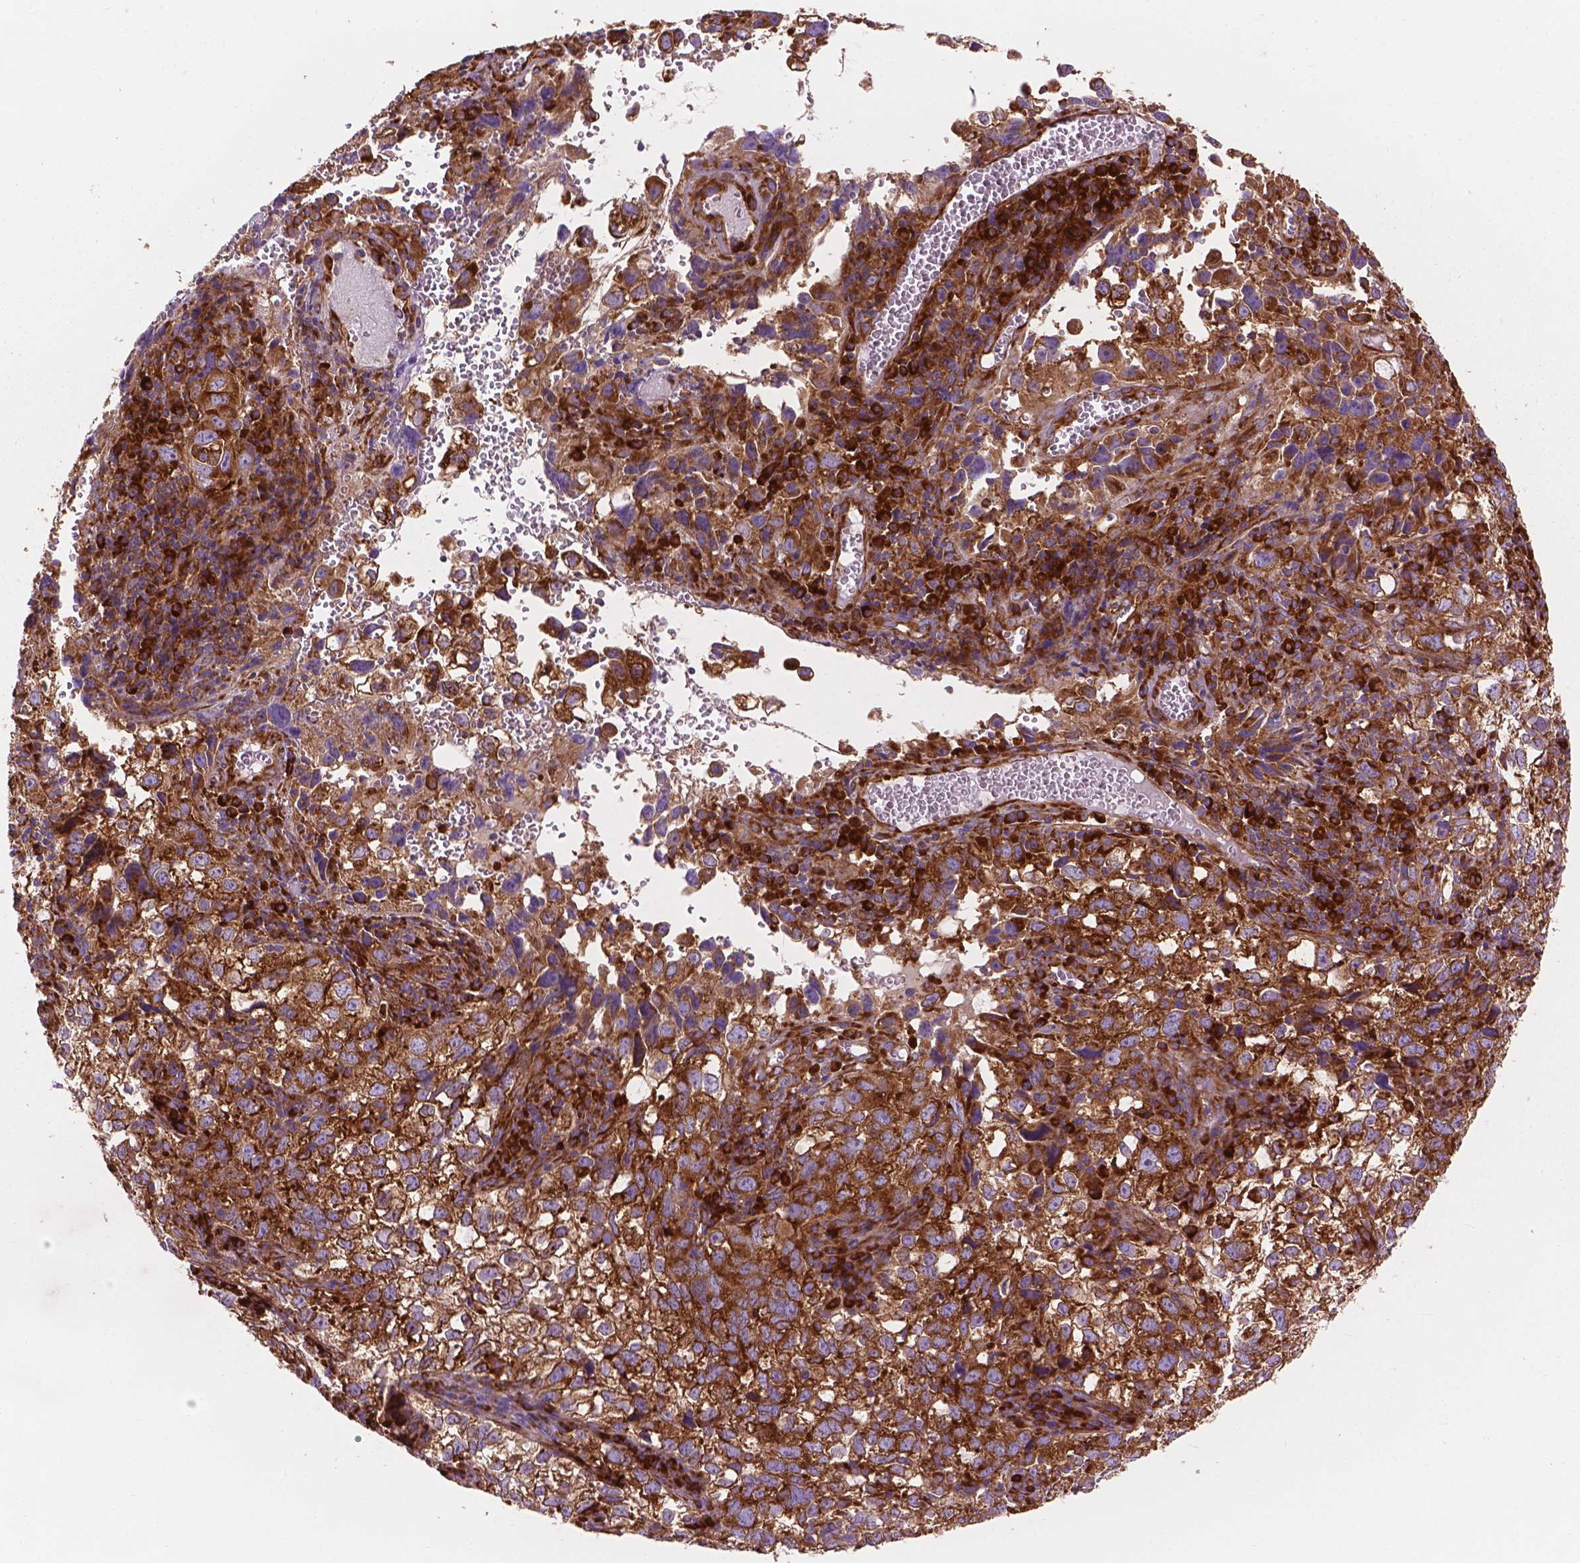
{"staining": {"intensity": "strong", "quantity": ">75%", "location": "cytoplasmic/membranous"}, "tissue": "cervical cancer", "cell_type": "Tumor cells", "image_type": "cancer", "snomed": [{"axis": "morphology", "description": "Squamous cell carcinoma, NOS"}, {"axis": "topography", "description": "Cervix"}], "caption": "Squamous cell carcinoma (cervical) tissue exhibits strong cytoplasmic/membranous staining in approximately >75% of tumor cells, visualized by immunohistochemistry.", "gene": "RPL37A", "patient": {"sex": "female", "age": 55}}